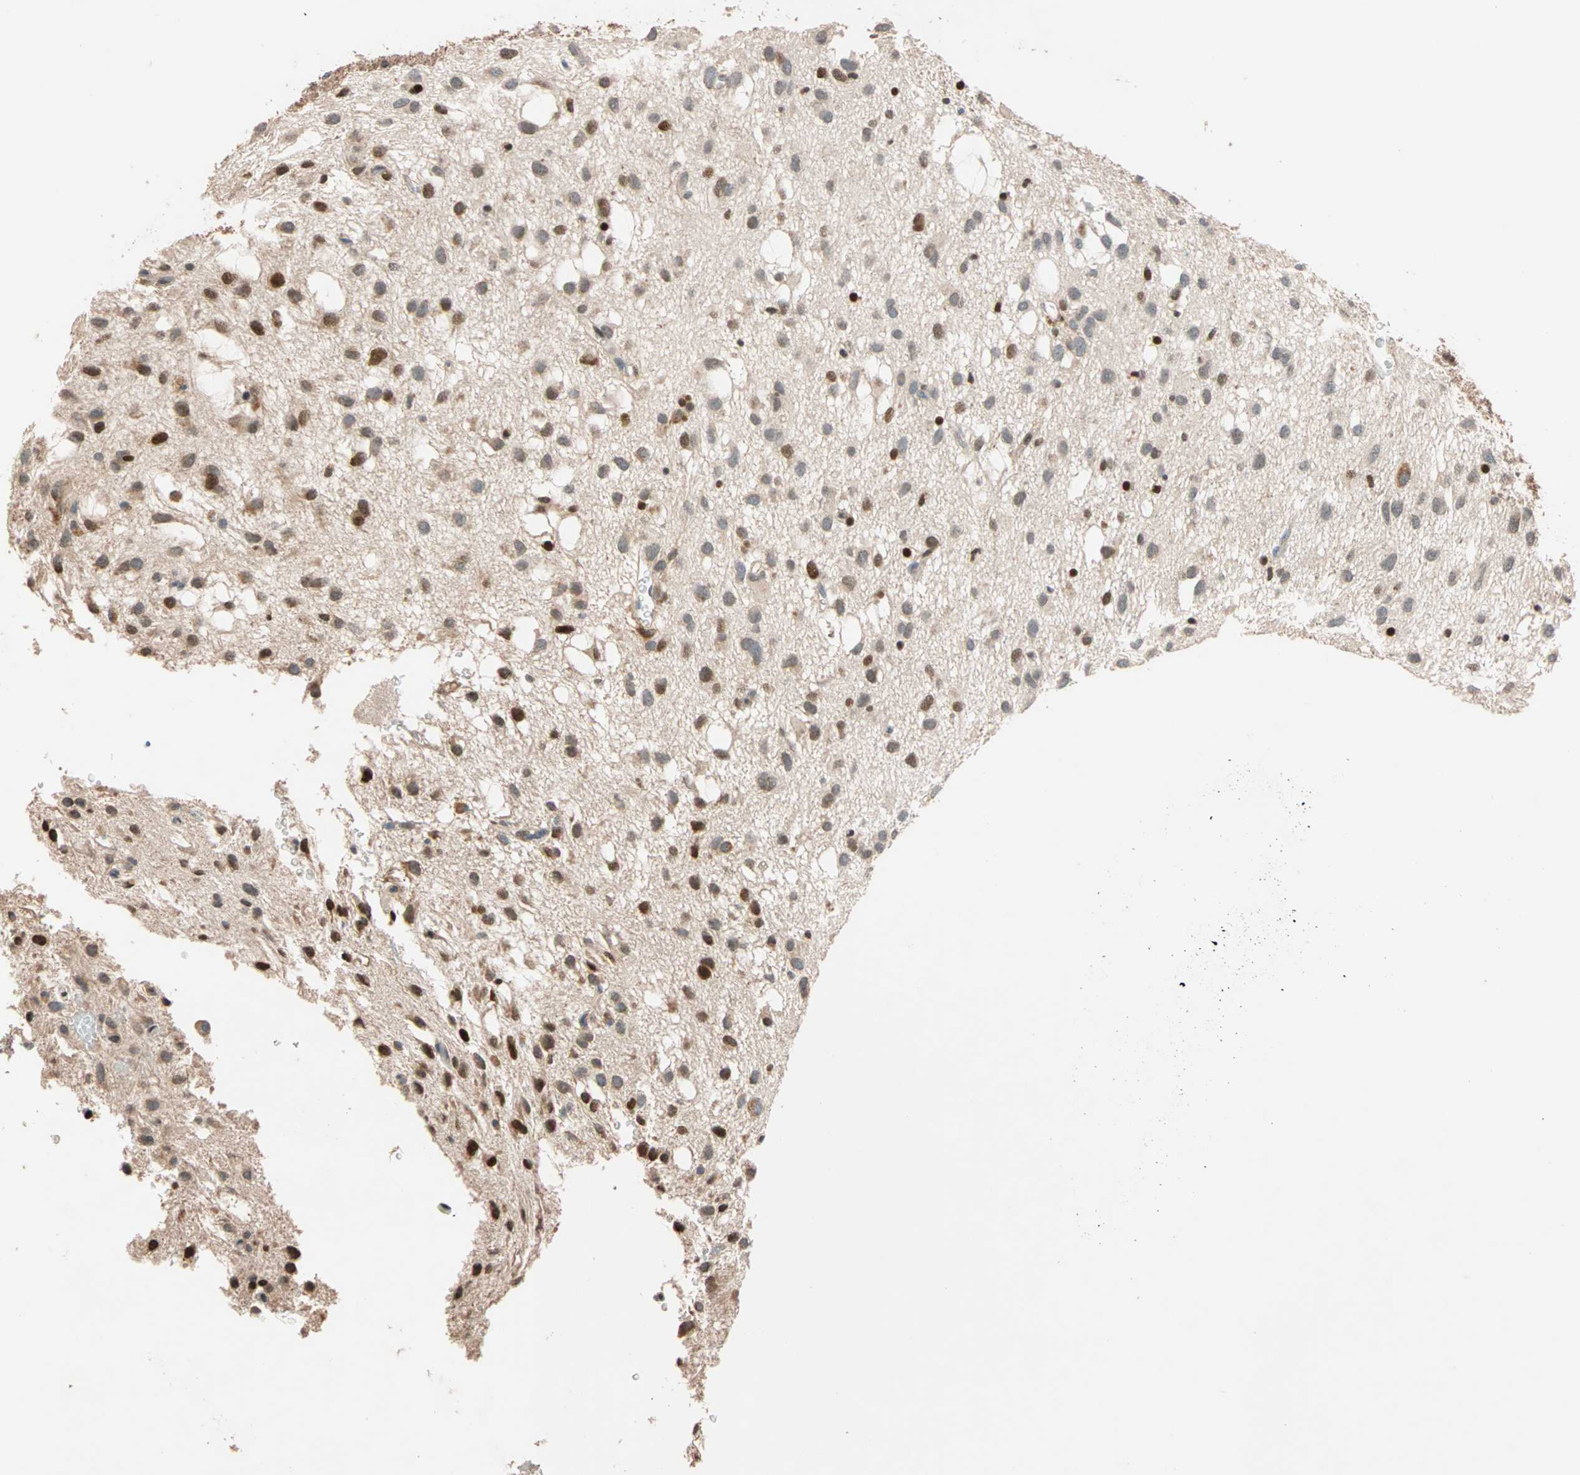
{"staining": {"intensity": "moderate", "quantity": ">75%", "location": "cytoplasmic/membranous,nuclear"}, "tissue": "glioma", "cell_type": "Tumor cells", "image_type": "cancer", "snomed": [{"axis": "morphology", "description": "Glioma, malignant, Low grade"}, {"axis": "topography", "description": "Brain"}], "caption": "High-magnification brightfield microscopy of malignant glioma (low-grade) stained with DAB (brown) and counterstained with hematoxylin (blue). tumor cells exhibit moderate cytoplasmic/membranous and nuclear staining is identified in about>75% of cells.", "gene": "HECW1", "patient": {"sex": "male", "age": 77}}